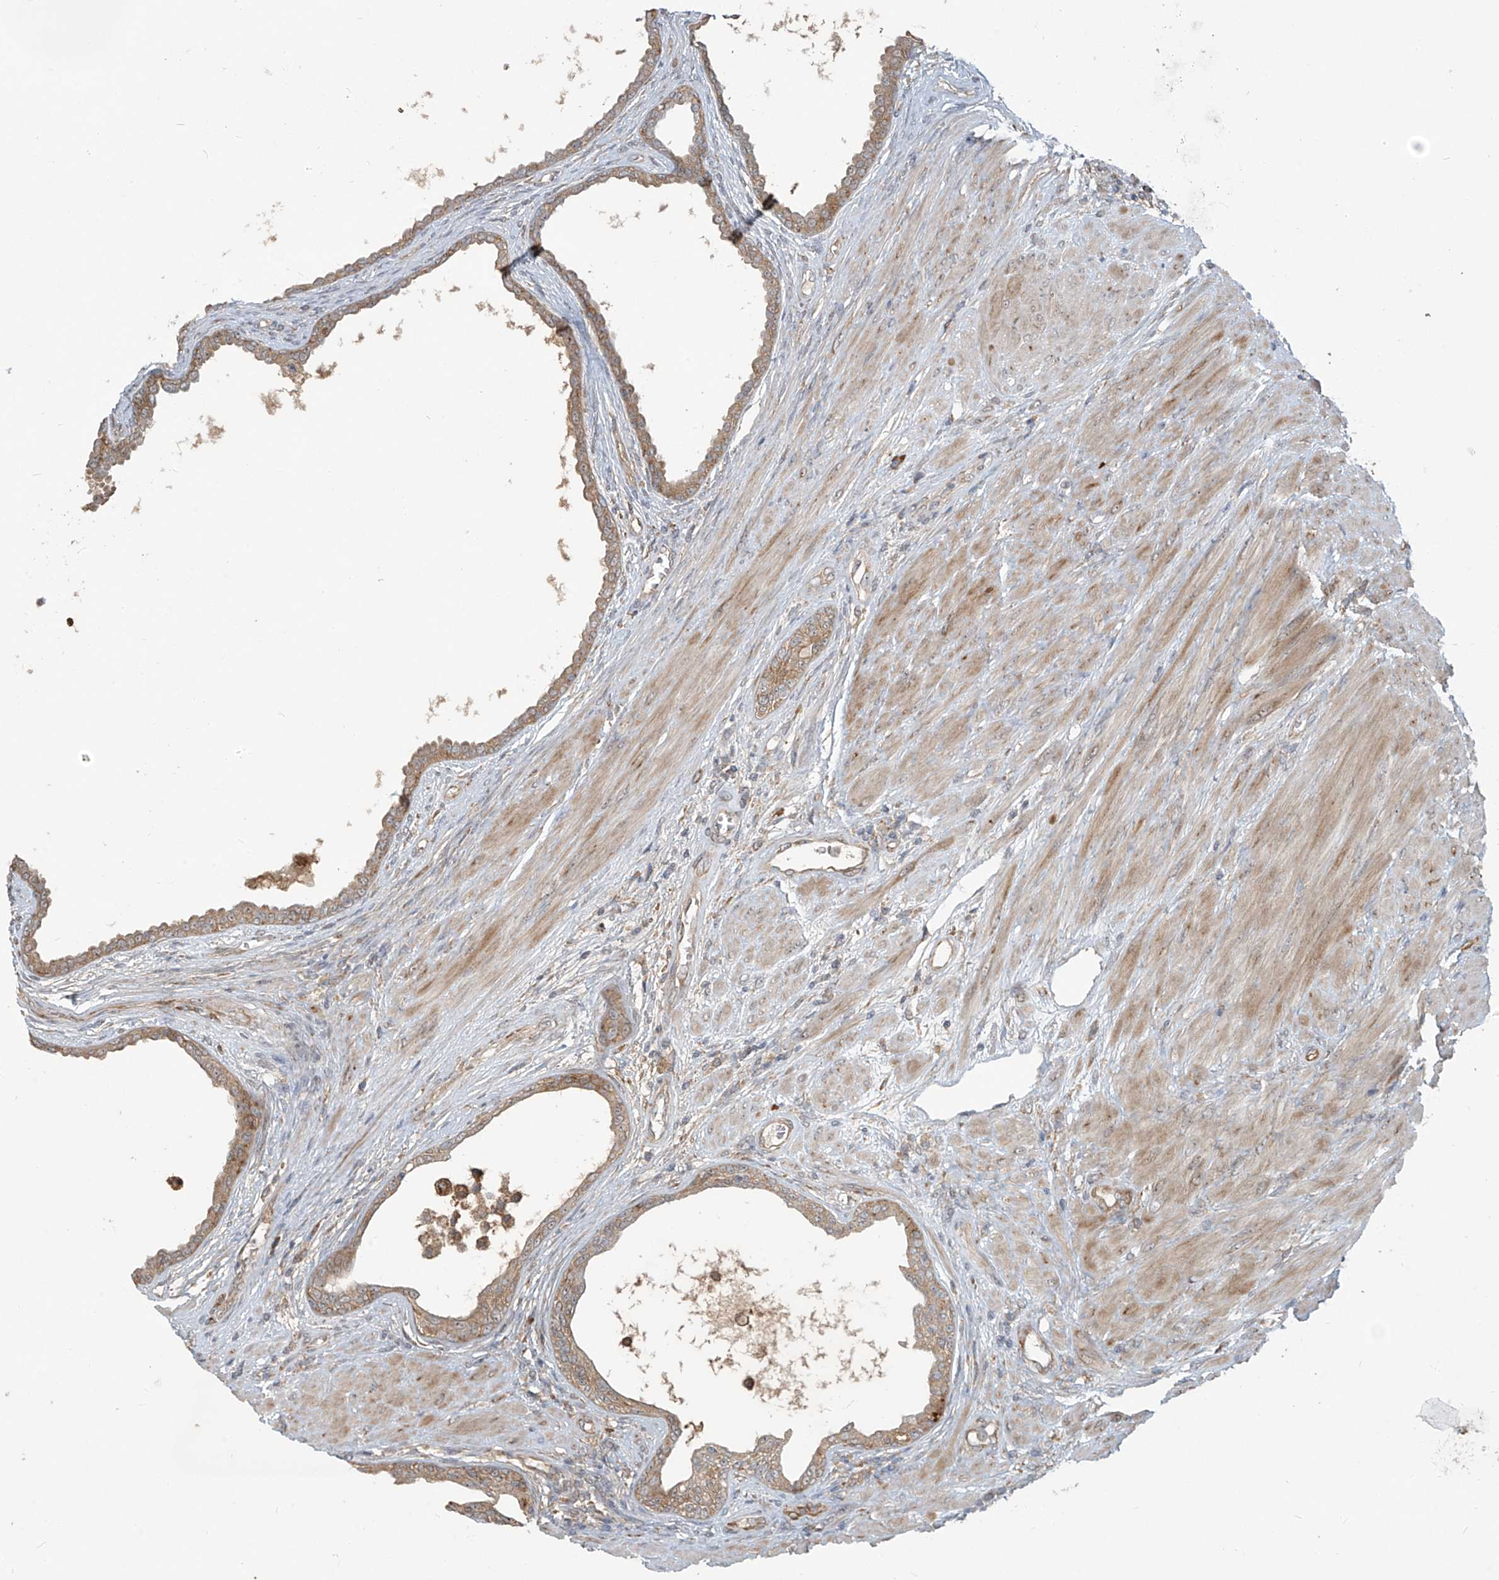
{"staining": {"intensity": "moderate", "quantity": ">75%", "location": "cytoplasmic/membranous"}, "tissue": "prostate cancer", "cell_type": "Tumor cells", "image_type": "cancer", "snomed": [{"axis": "morphology", "description": "Normal tissue, NOS"}, {"axis": "morphology", "description": "Adenocarcinoma, Low grade"}, {"axis": "topography", "description": "Prostate"}, {"axis": "topography", "description": "Peripheral nerve tissue"}], "caption": "An immunohistochemistry (IHC) photomicrograph of tumor tissue is shown. Protein staining in brown shows moderate cytoplasmic/membranous positivity in prostate adenocarcinoma (low-grade) within tumor cells. The staining was performed using DAB to visualize the protein expression in brown, while the nuclei were stained in blue with hematoxylin (Magnification: 20x).", "gene": "KATNIP", "patient": {"sex": "male", "age": 71}}